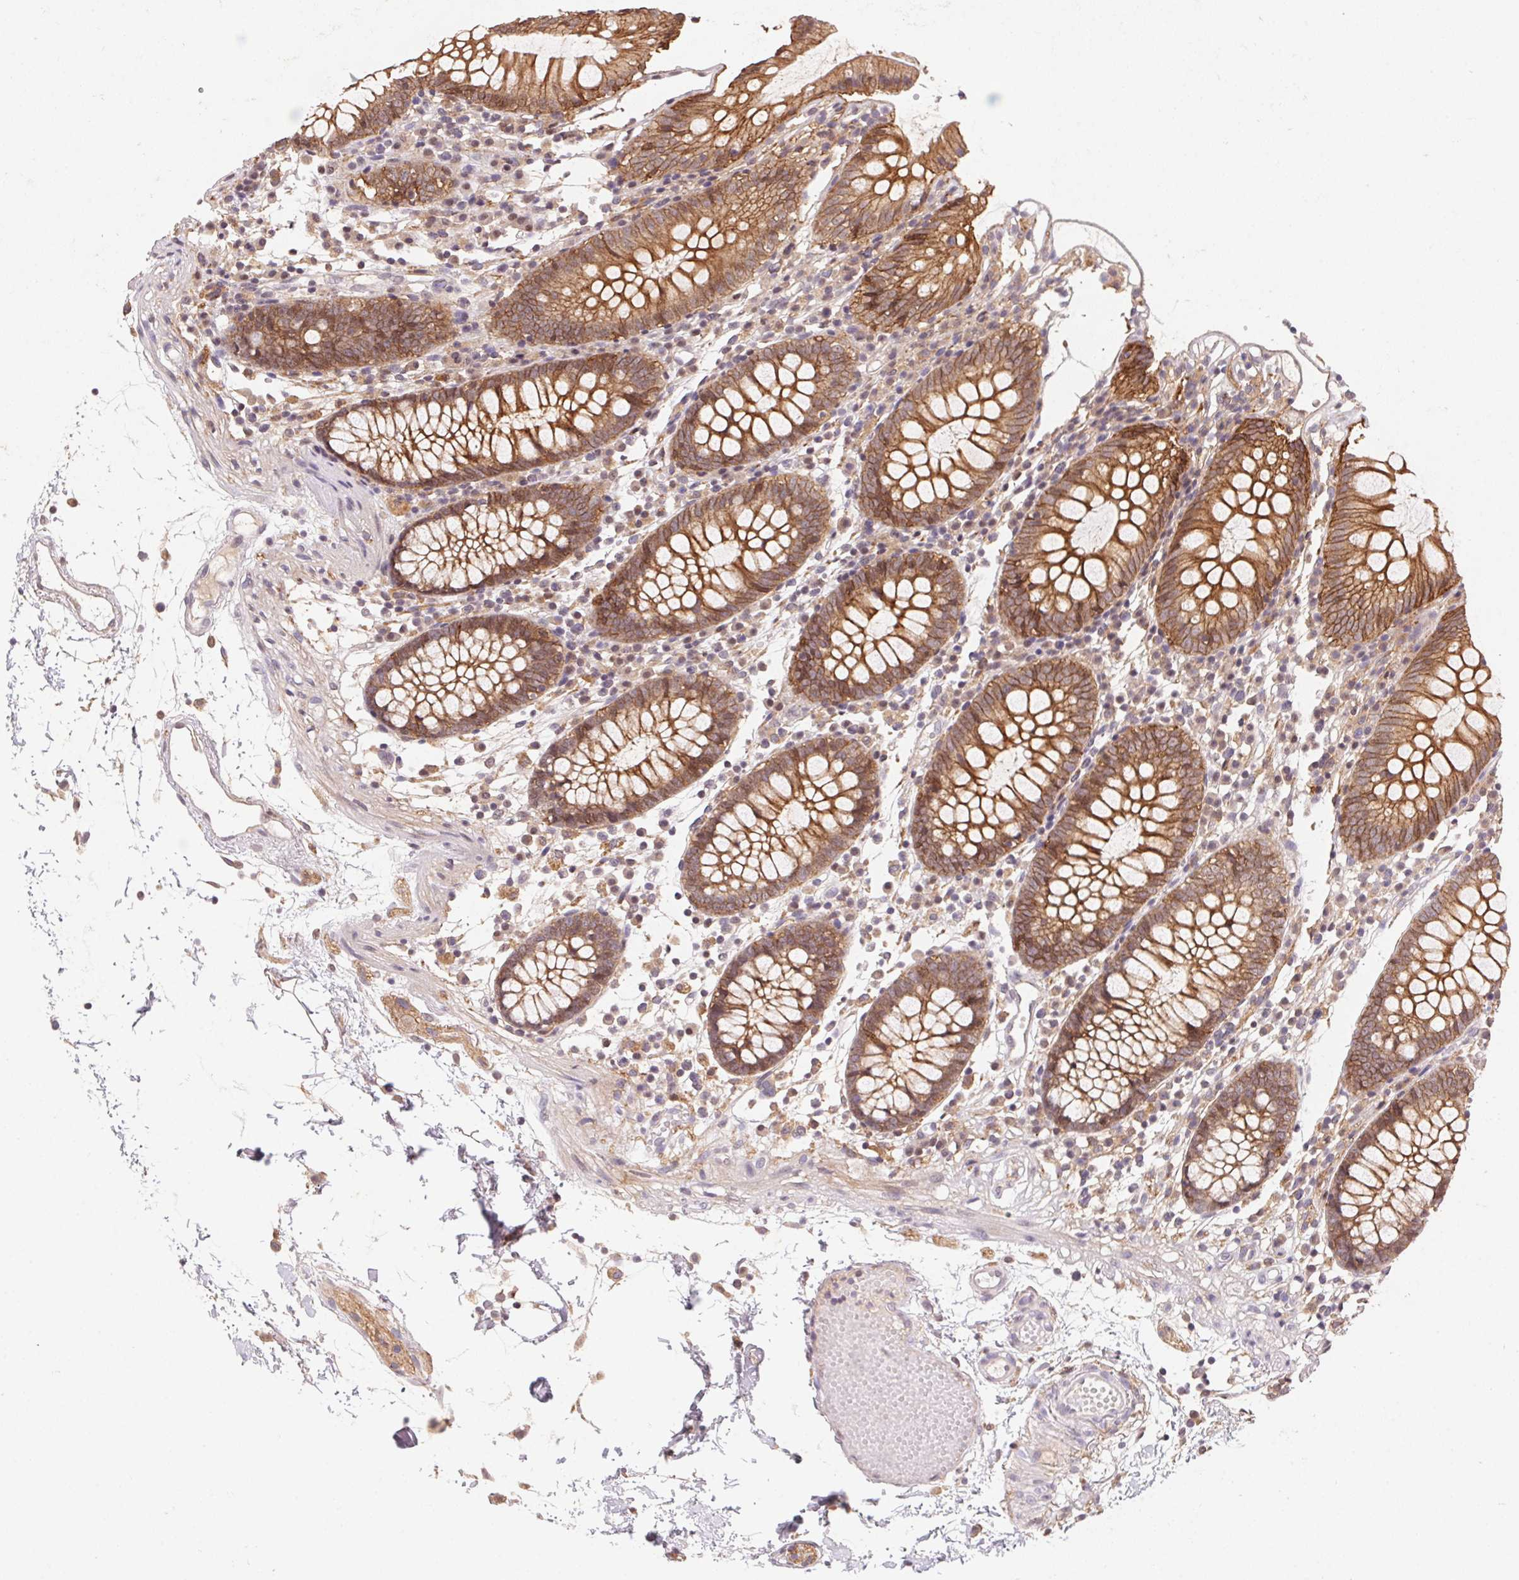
{"staining": {"intensity": "weak", "quantity": "<25%", "location": "cytoplasmic/membranous"}, "tissue": "colon", "cell_type": "Endothelial cells", "image_type": "normal", "snomed": [{"axis": "morphology", "description": "Normal tissue, NOS"}, {"axis": "morphology", "description": "Adenocarcinoma, NOS"}, {"axis": "topography", "description": "Colon"}], "caption": "Protein analysis of benign colon reveals no significant positivity in endothelial cells.", "gene": "SLC52A2", "patient": {"sex": "male", "age": 83}}